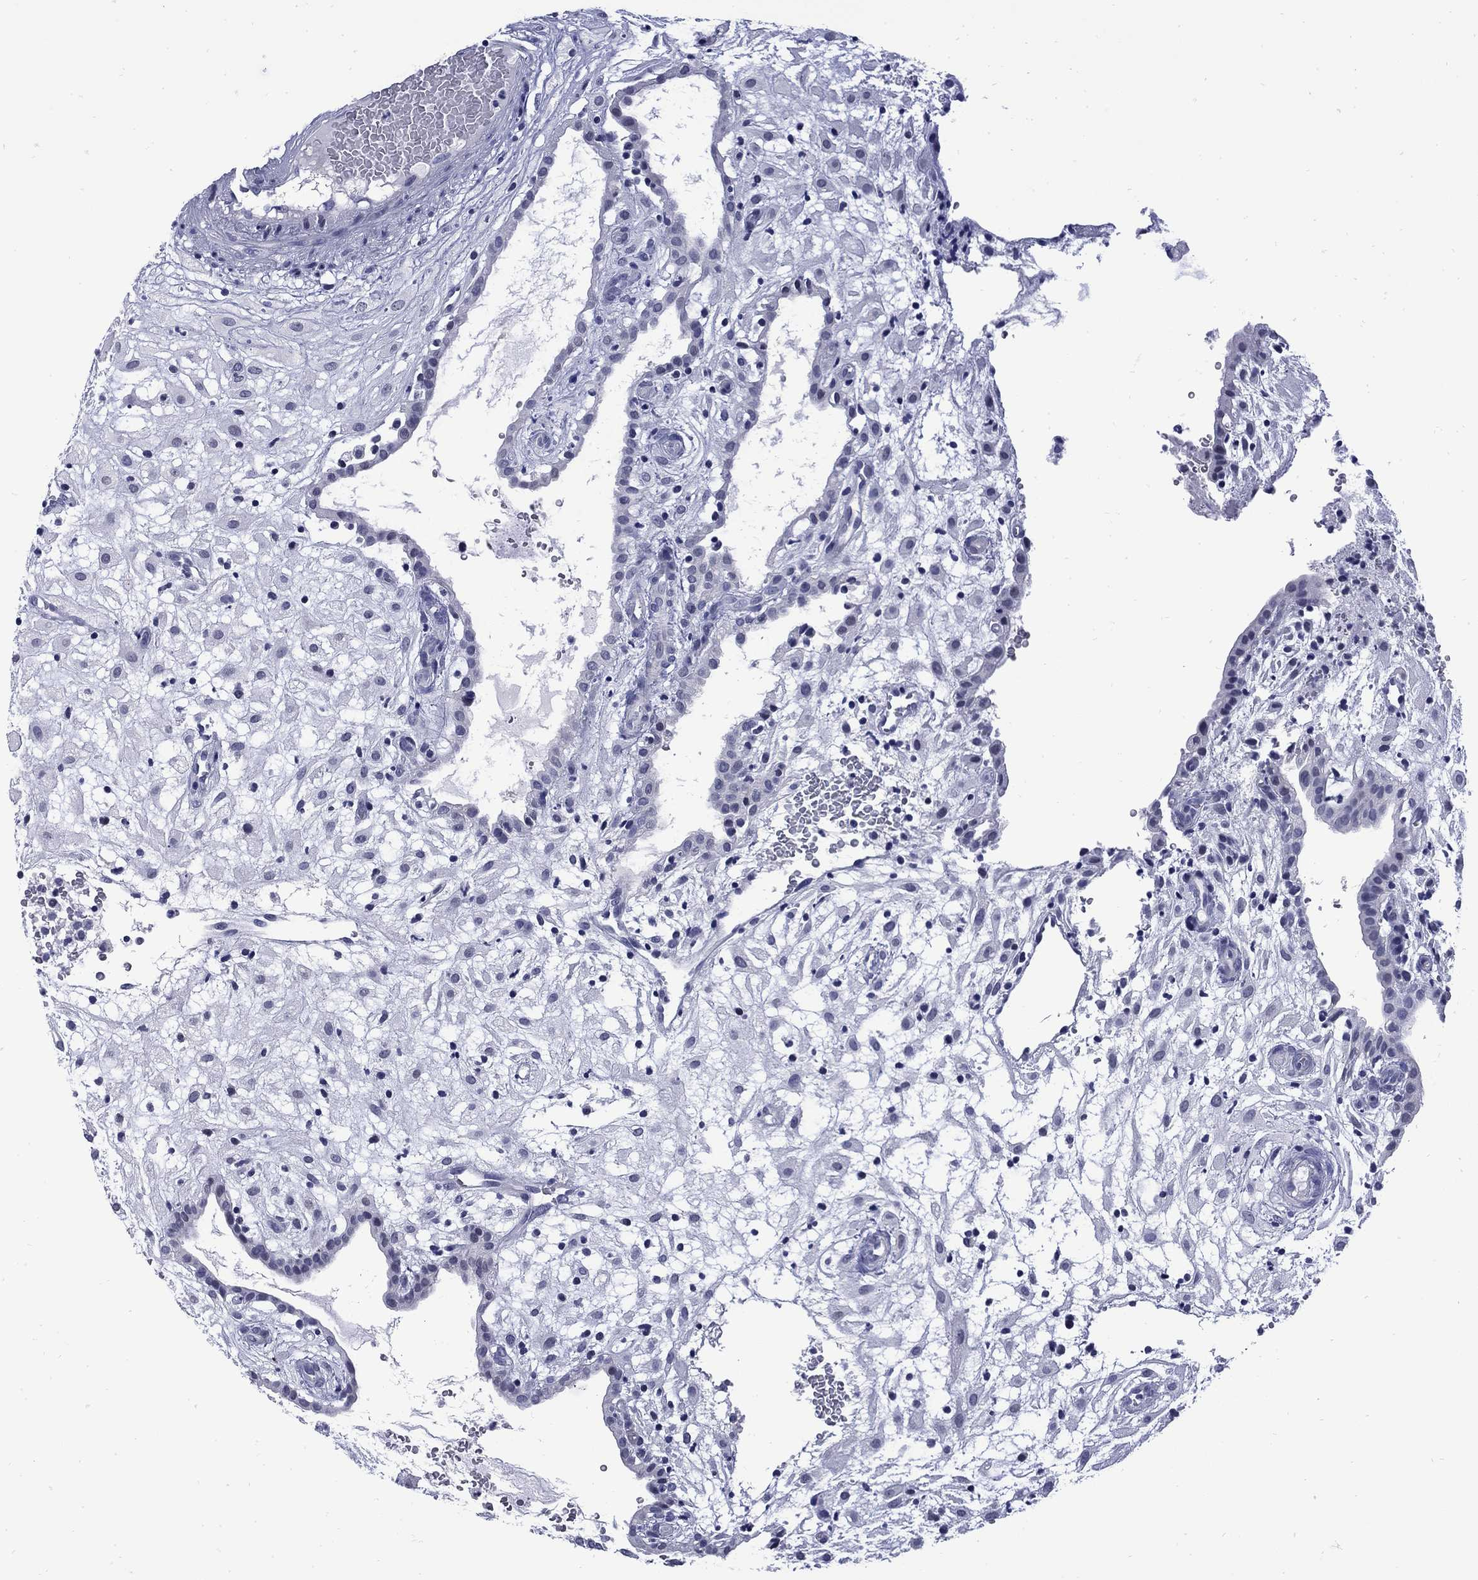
{"staining": {"intensity": "negative", "quantity": "none", "location": "none"}, "tissue": "placenta", "cell_type": "Decidual cells", "image_type": "normal", "snomed": [{"axis": "morphology", "description": "Normal tissue, NOS"}, {"axis": "topography", "description": "Placenta"}], "caption": "The immunohistochemistry histopathology image has no significant staining in decidual cells of placenta. The staining was performed using DAB (3,3'-diaminobenzidine) to visualize the protein expression in brown, while the nuclei were stained in blue with hematoxylin (Magnification: 20x).", "gene": "MGARP", "patient": {"sex": "female", "age": 24}}